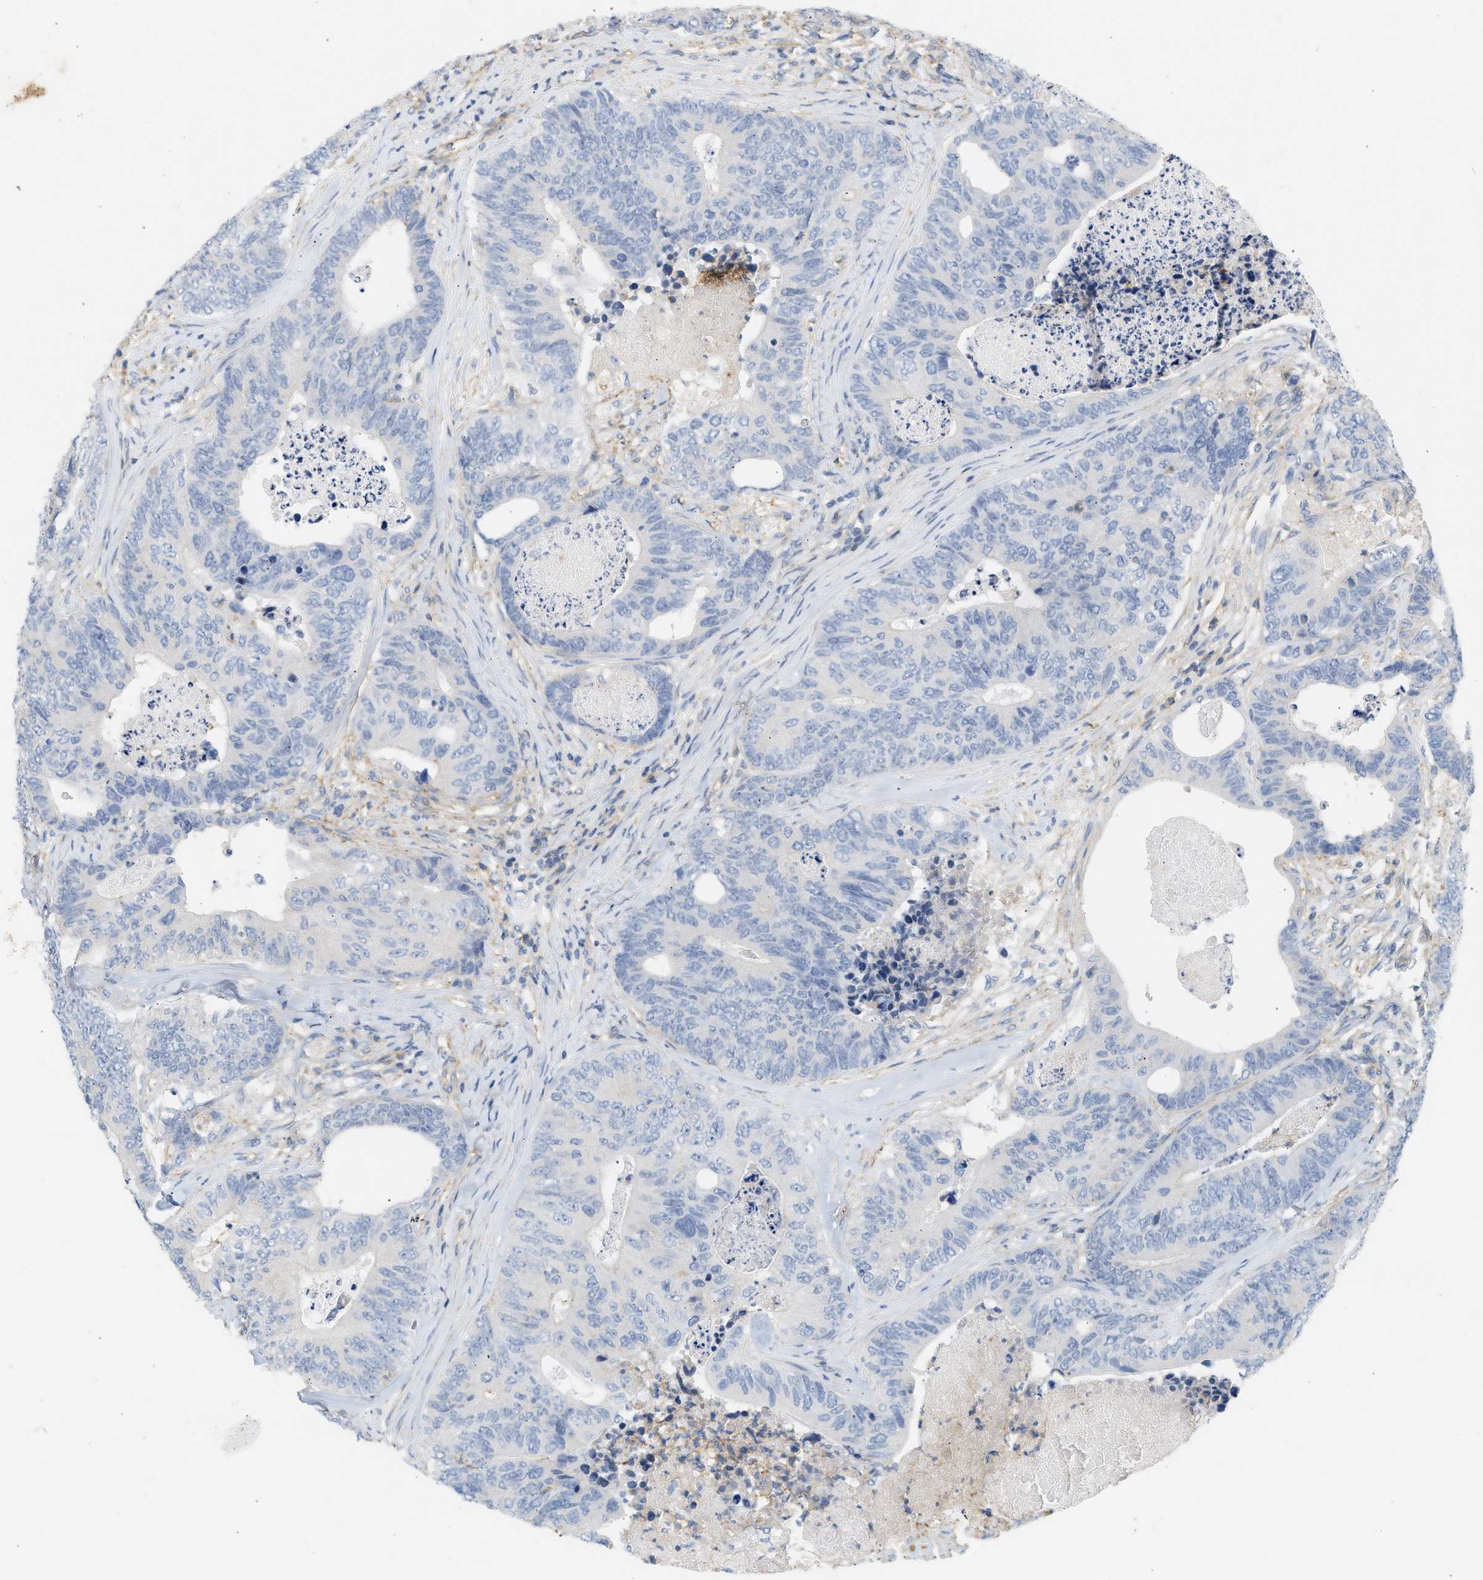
{"staining": {"intensity": "negative", "quantity": "none", "location": "none"}, "tissue": "colorectal cancer", "cell_type": "Tumor cells", "image_type": "cancer", "snomed": [{"axis": "morphology", "description": "Adenocarcinoma, NOS"}, {"axis": "topography", "description": "Colon"}], "caption": "A photomicrograph of colorectal cancer stained for a protein demonstrates no brown staining in tumor cells.", "gene": "BVES", "patient": {"sex": "female", "age": 67}}